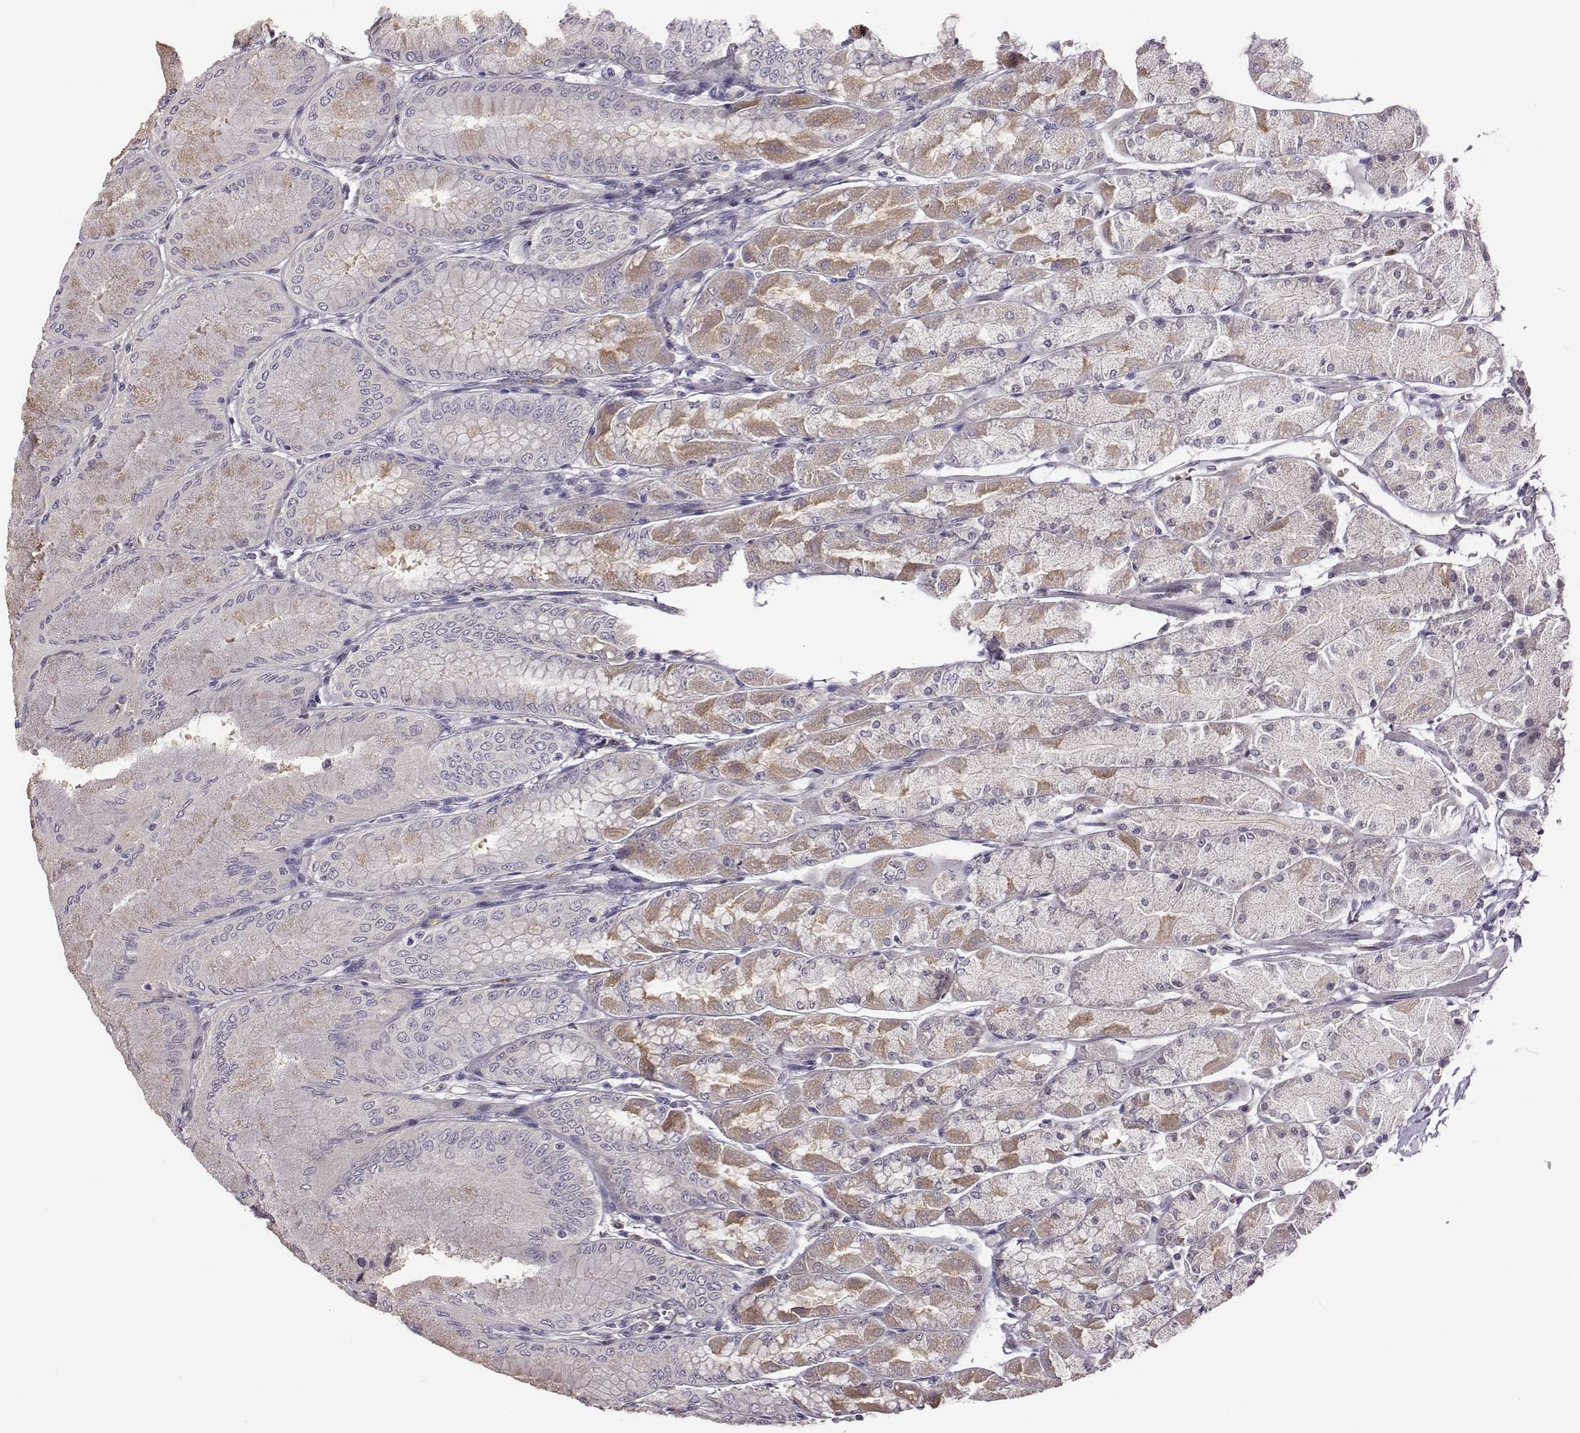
{"staining": {"intensity": "weak", "quantity": "<25%", "location": "cytoplasmic/membranous"}, "tissue": "stomach", "cell_type": "Glandular cells", "image_type": "normal", "snomed": [{"axis": "morphology", "description": "Normal tissue, NOS"}, {"axis": "topography", "description": "Stomach, upper"}], "caption": "Human stomach stained for a protein using immunohistochemistry (IHC) demonstrates no staining in glandular cells.", "gene": "KMO", "patient": {"sex": "male", "age": 60}}